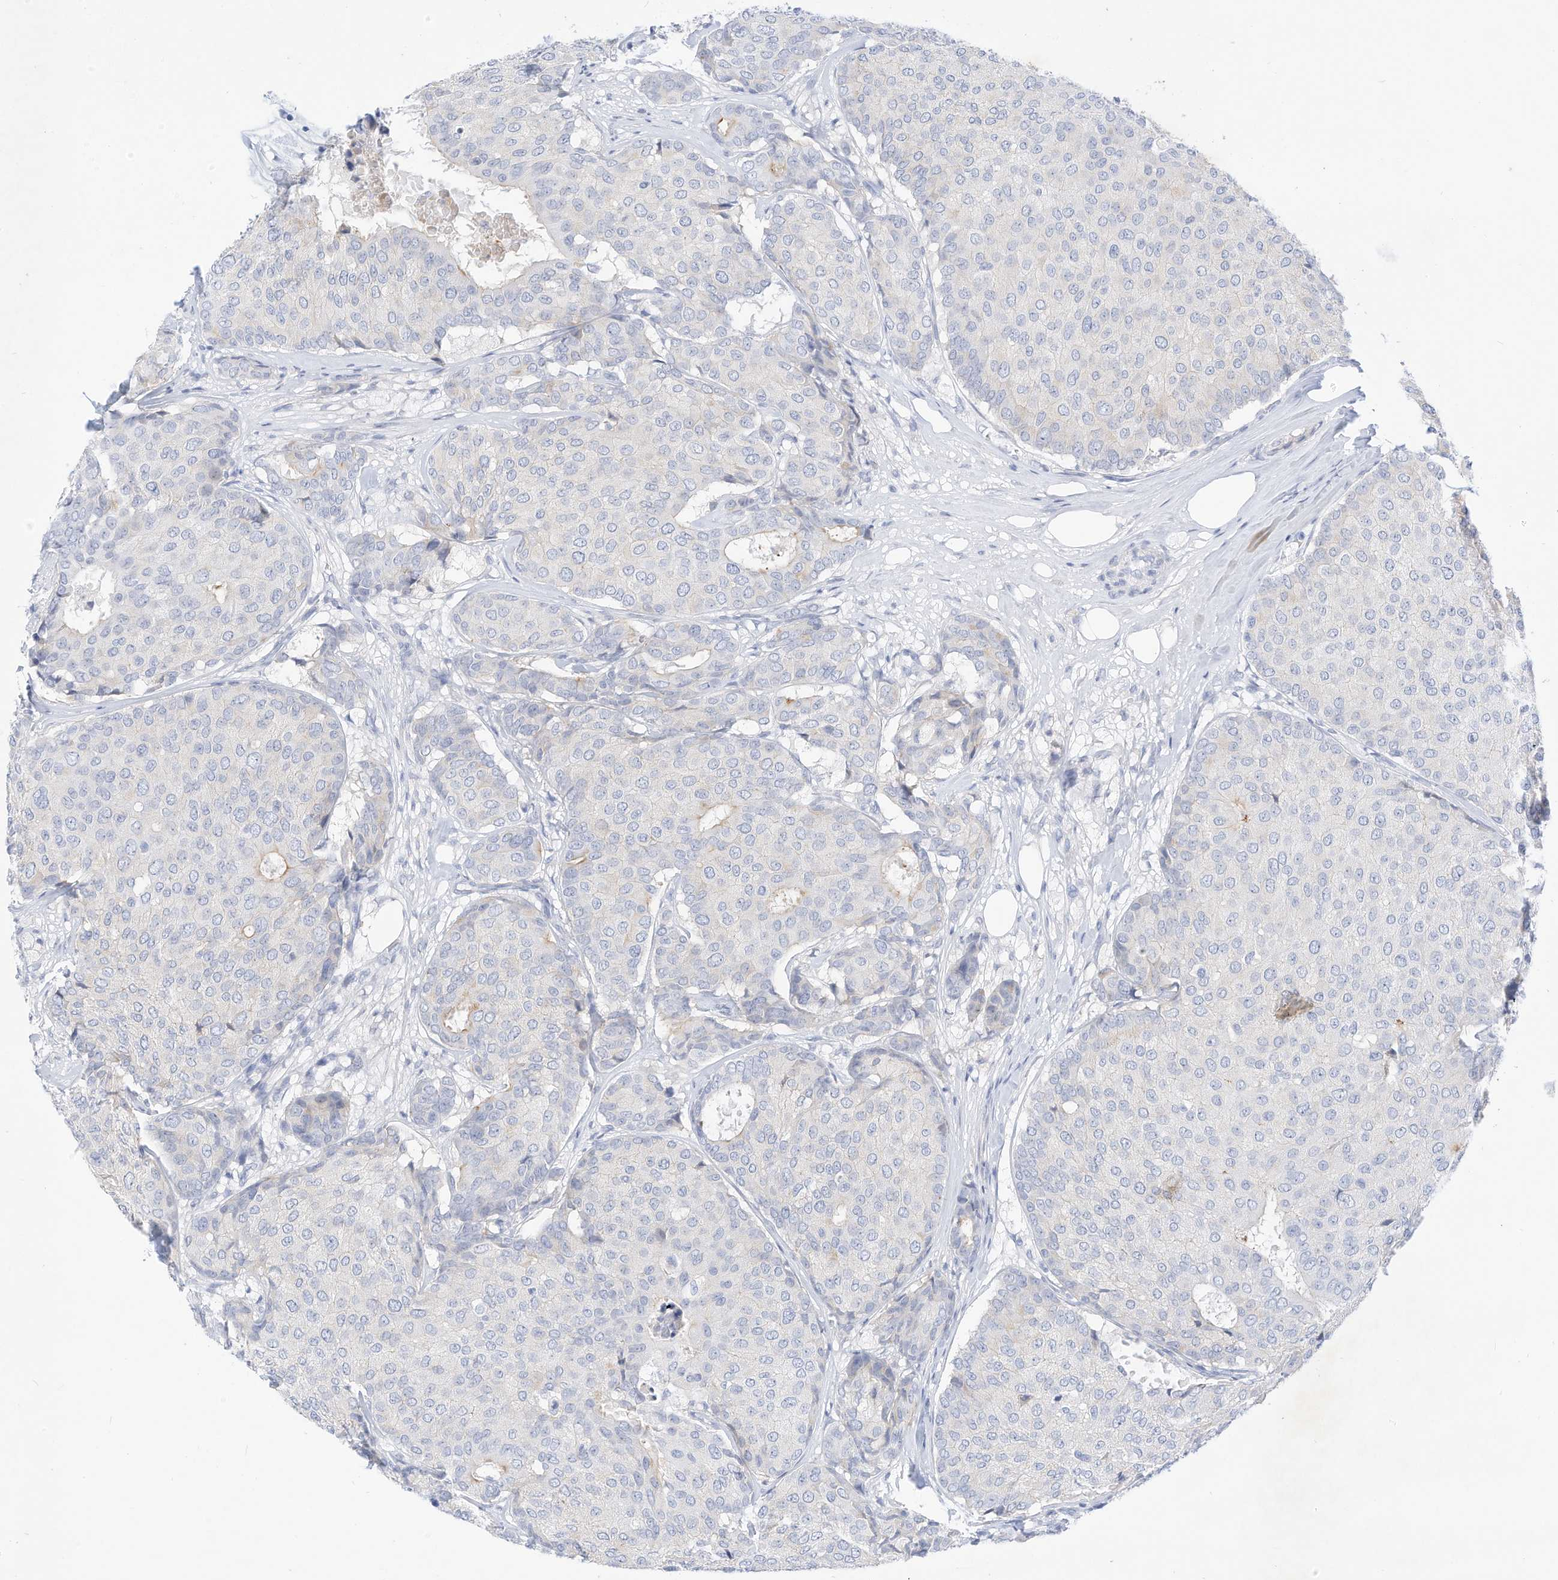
{"staining": {"intensity": "negative", "quantity": "none", "location": "none"}, "tissue": "breast cancer", "cell_type": "Tumor cells", "image_type": "cancer", "snomed": [{"axis": "morphology", "description": "Duct carcinoma"}, {"axis": "topography", "description": "Breast"}], "caption": "Breast cancer (invasive ductal carcinoma) was stained to show a protein in brown. There is no significant expression in tumor cells. Nuclei are stained in blue.", "gene": "SPOCD1", "patient": {"sex": "female", "age": 75}}